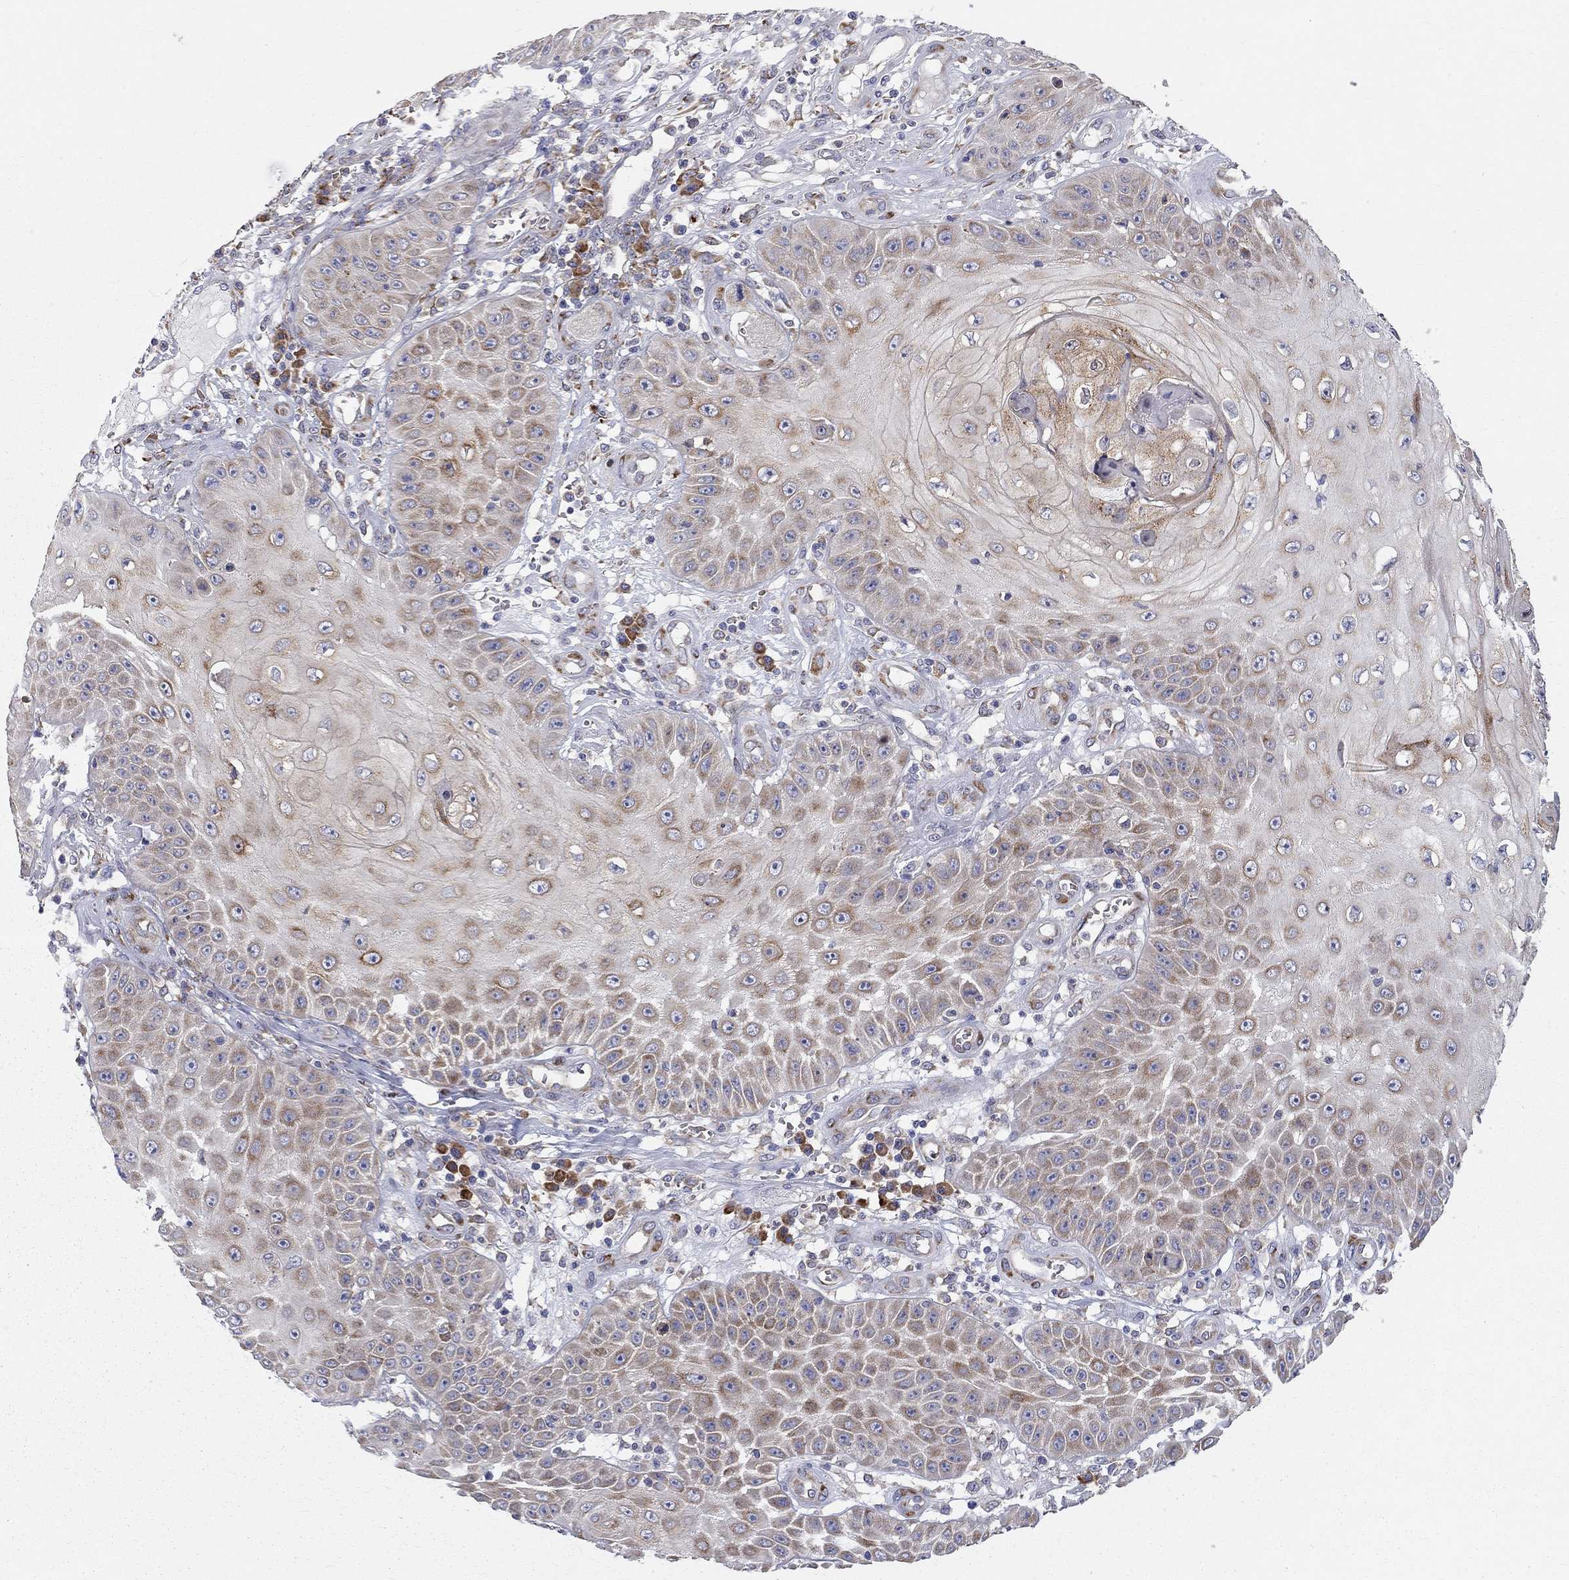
{"staining": {"intensity": "moderate", "quantity": "<25%", "location": "cytoplasmic/membranous"}, "tissue": "skin cancer", "cell_type": "Tumor cells", "image_type": "cancer", "snomed": [{"axis": "morphology", "description": "Squamous cell carcinoma, NOS"}, {"axis": "topography", "description": "Skin"}], "caption": "Tumor cells display low levels of moderate cytoplasmic/membranous expression in about <25% of cells in human skin cancer (squamous cell carcinoma). The protein of interest is stained brown, and the nuclei are stained in blue (DAB IHC with brightfield microscopy, high magnification).", "gene": "CASTOR1", "patient": {"sex": "male", "age": 70}}